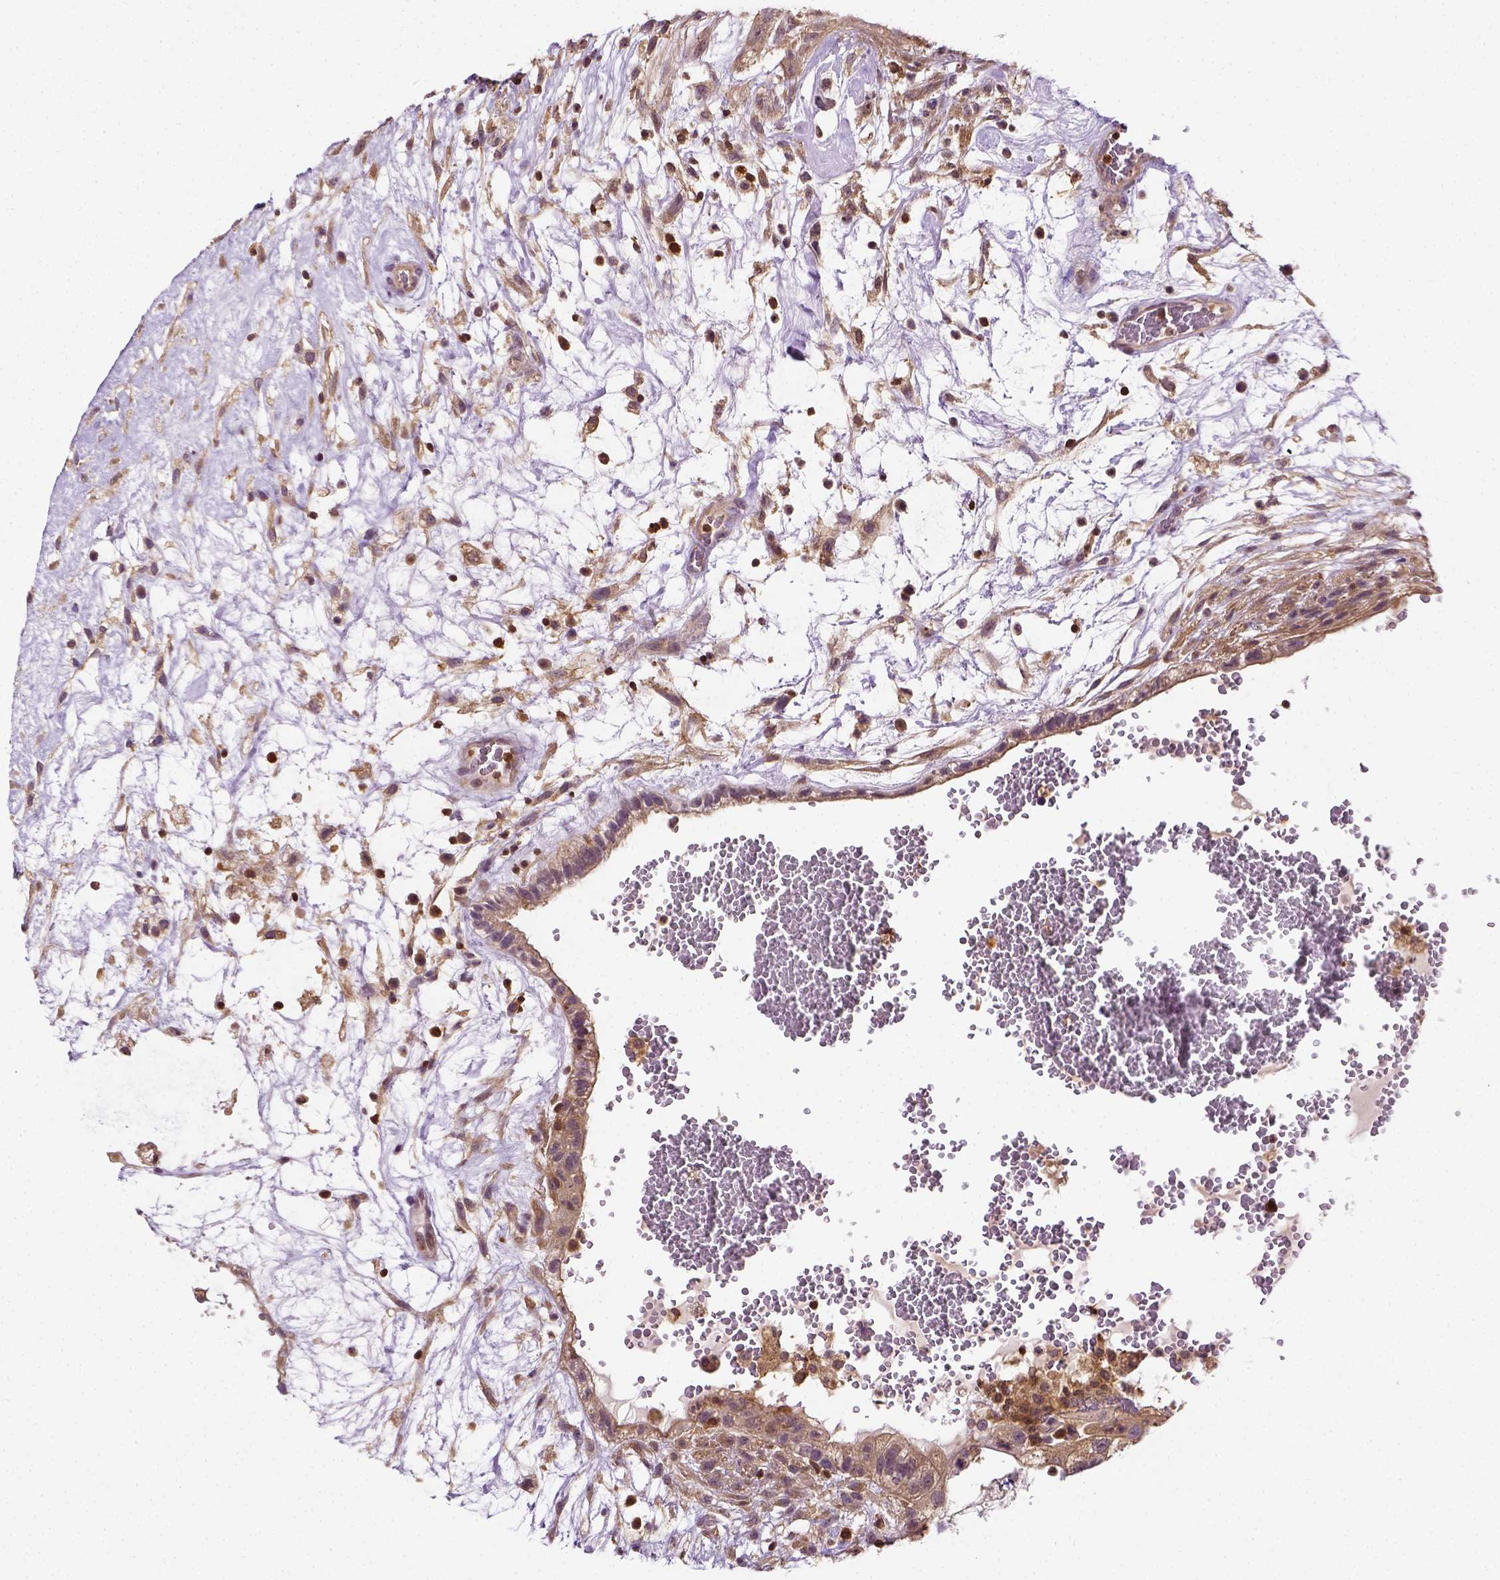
{"staining": {"intensity": "moderate", "quantity": ">75%", "location": "cytoplasmic/membranous"}, "tissue": "testis cancer", "cell_type": "Tumor cells", "image_type": "cancer", "snomed": [{"axis": "morphology", "description": "Normal tissue, NOS"}, {"axis": "morphology", "description": "Carcinoma, Embryonal, NOS"}, {"axis": "topography", "description": "Testis"}], "caption": "Testis cancer (embryonal carcinoma) stained with DAB IHC shows medium levels of moderate cytoplasmic/membranous positivity in approximately >75% of tumor cells. (DAB (3,3'-diaminobenzidine) IHC, brown staining for protein, blue staining for nuclei).", "gene": "MATK", "patient": {"sex": "male", "age": 32}}